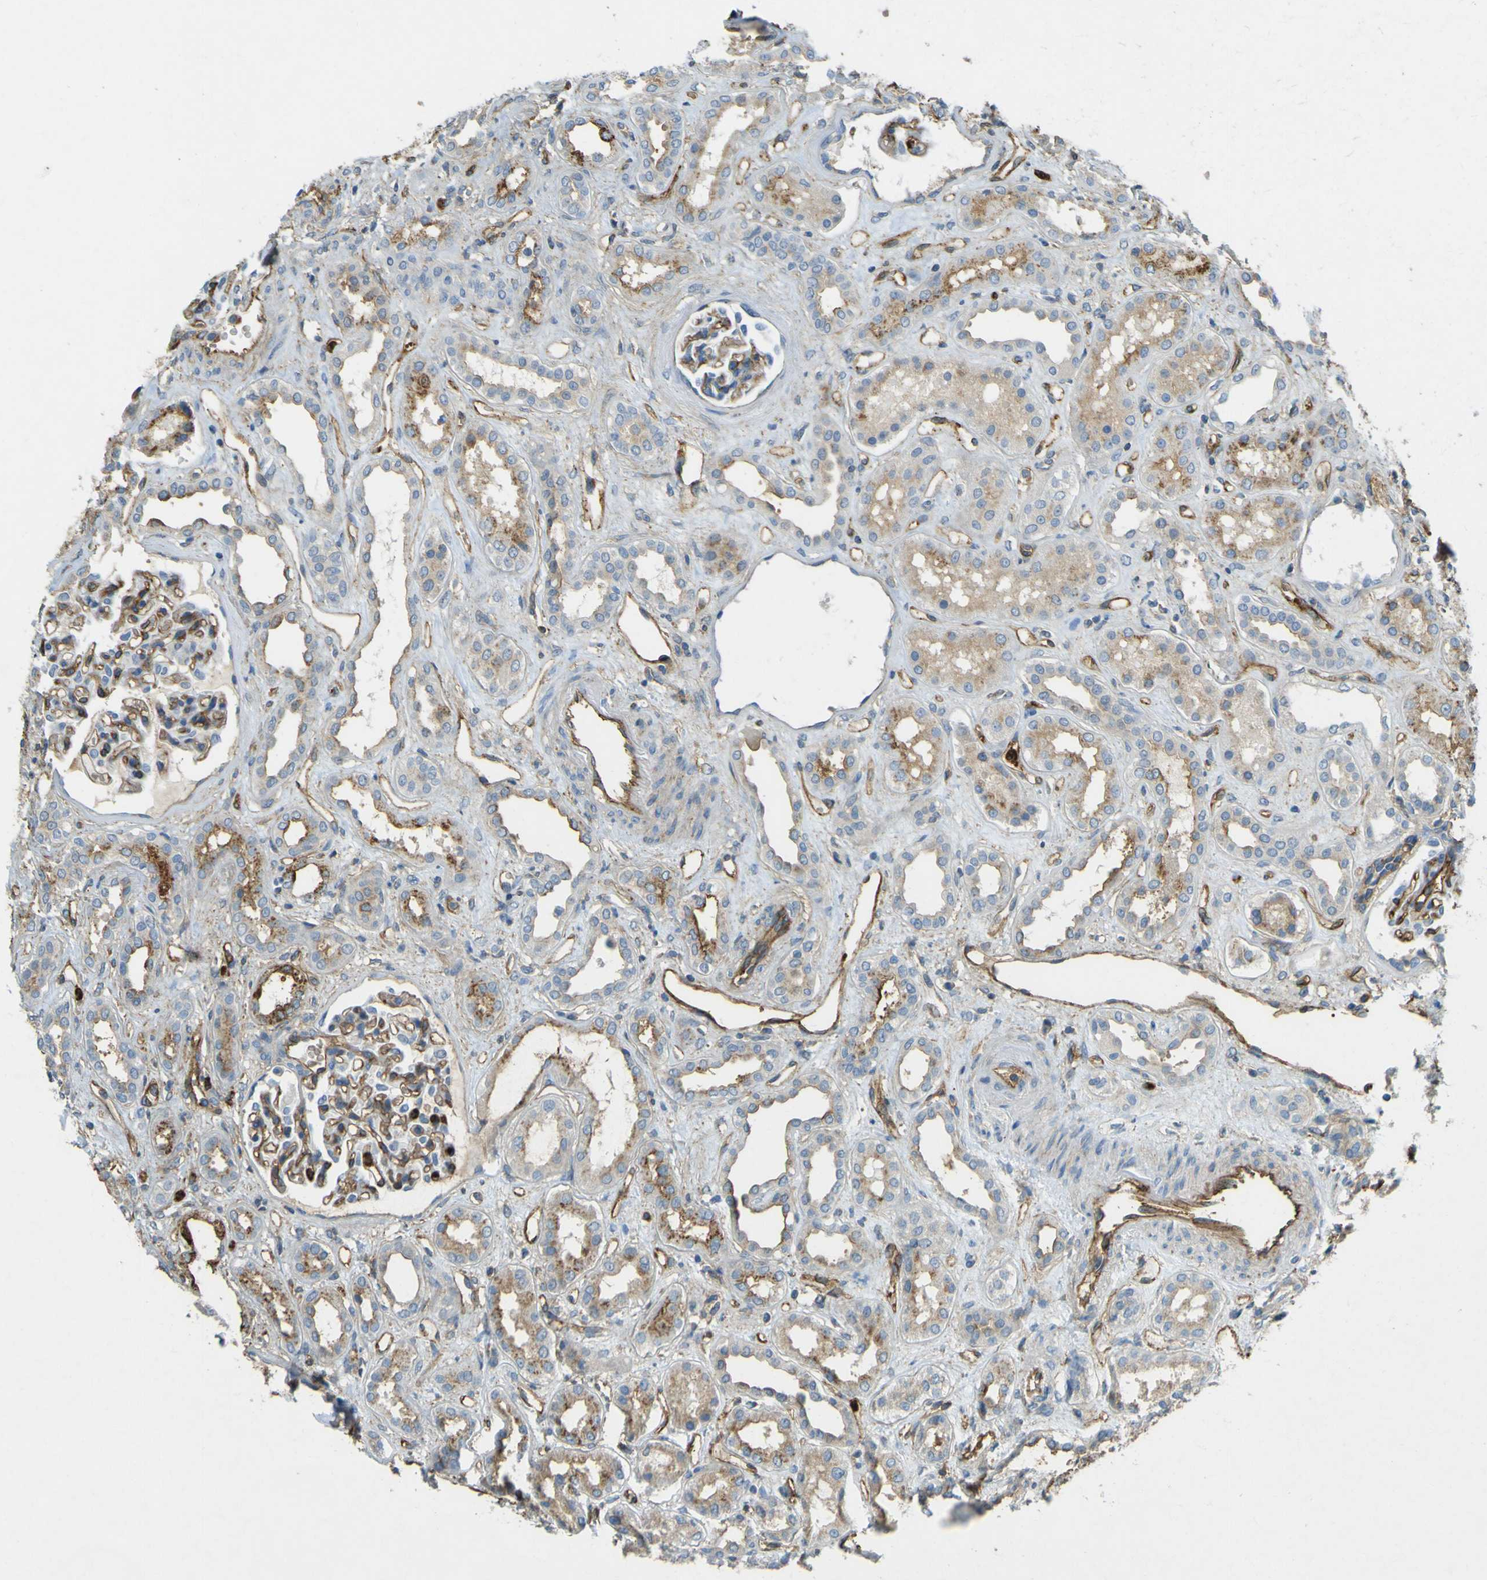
{"staining": {"intensity": "negative", "quantity": "none", "location": "none"}, "tissue": "kidney", "cell_type": "Cells in glomeruli", "image_type": "normal", "snomed": [{"axis": "morphology", "description": "Normal tissue, NOS"}, {"axis": "topography", "description": "Kidney"}], "caption": "Immunohistochemistry micrograph of benign kidney stained for a protein (brown), which reveals no staining in cells in glomeruli.", "gene": "PLXDC1", "patient": {"sex": "male", "age": 59}}